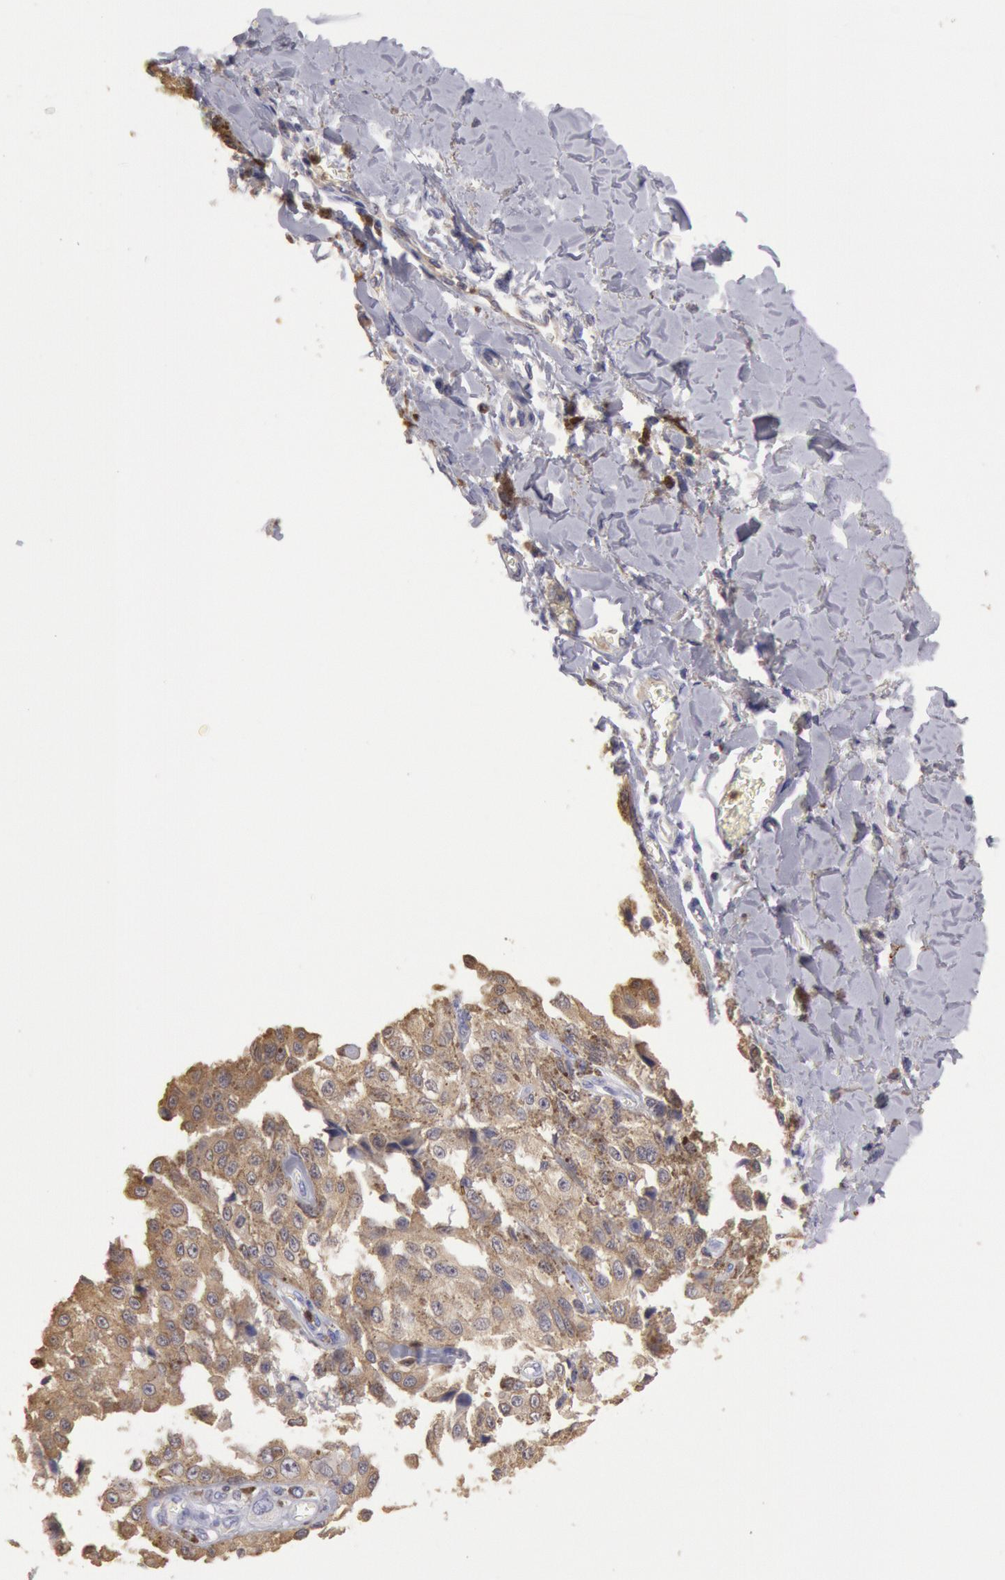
{"staining": {"intensity": "weak", "quantity": "25%-75%", "location": "cytoplasmic/membranous"}, "tissue": "melanoma", "cell_type": "Tumor cells", "image_type": "cancer", "snomed": [{"axis": "morphology", "description": "Malignant melanoma, NOS"}, {"axis": "topography", "description": "Skin"}], "caption": "Protein staining displays weak cytoplasmic/membranous staining in about 25%-75% of tumor cells in melanoma.", "gene": "RAB27A", "patient": {"sex": "female", "age": 82}}